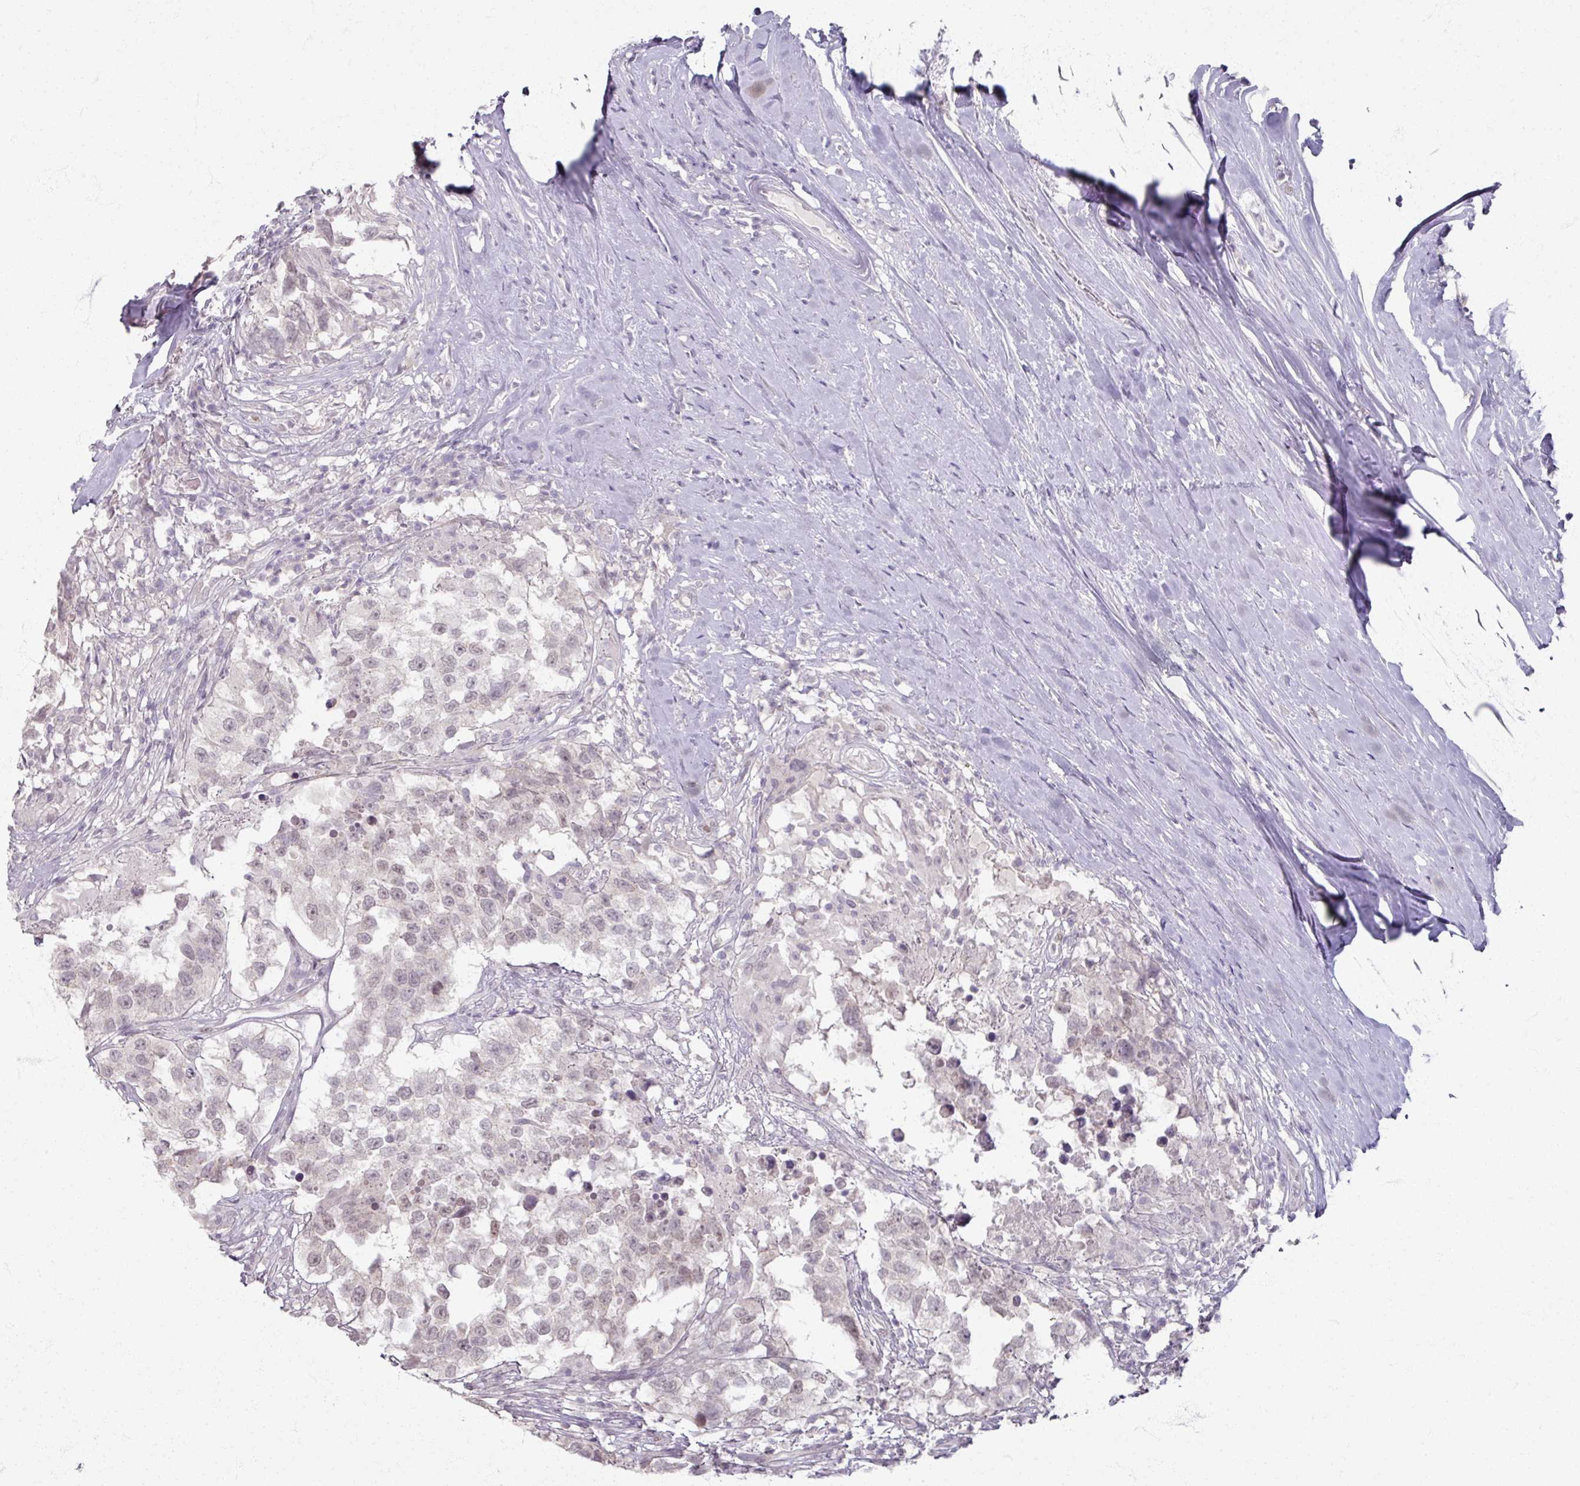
{"staining": {"intensity": "negative", "quantity": "none", "location": "none"}, "tissue": "testis cancer", "cell_type": "Tumor cells", "image_type": "cancer", "snomed": [{"axis": "morphology", "description": "Carcinoma, Embryonal, NOS"}, {"axis": "topography", "description": "Testis"}], "caption": "This is an immunohistochemistry micrograph of human testis cancer. There is no staining in tumor cells.", "gene": "SOX11", "patient": {"sex": "male", "age": 83}}